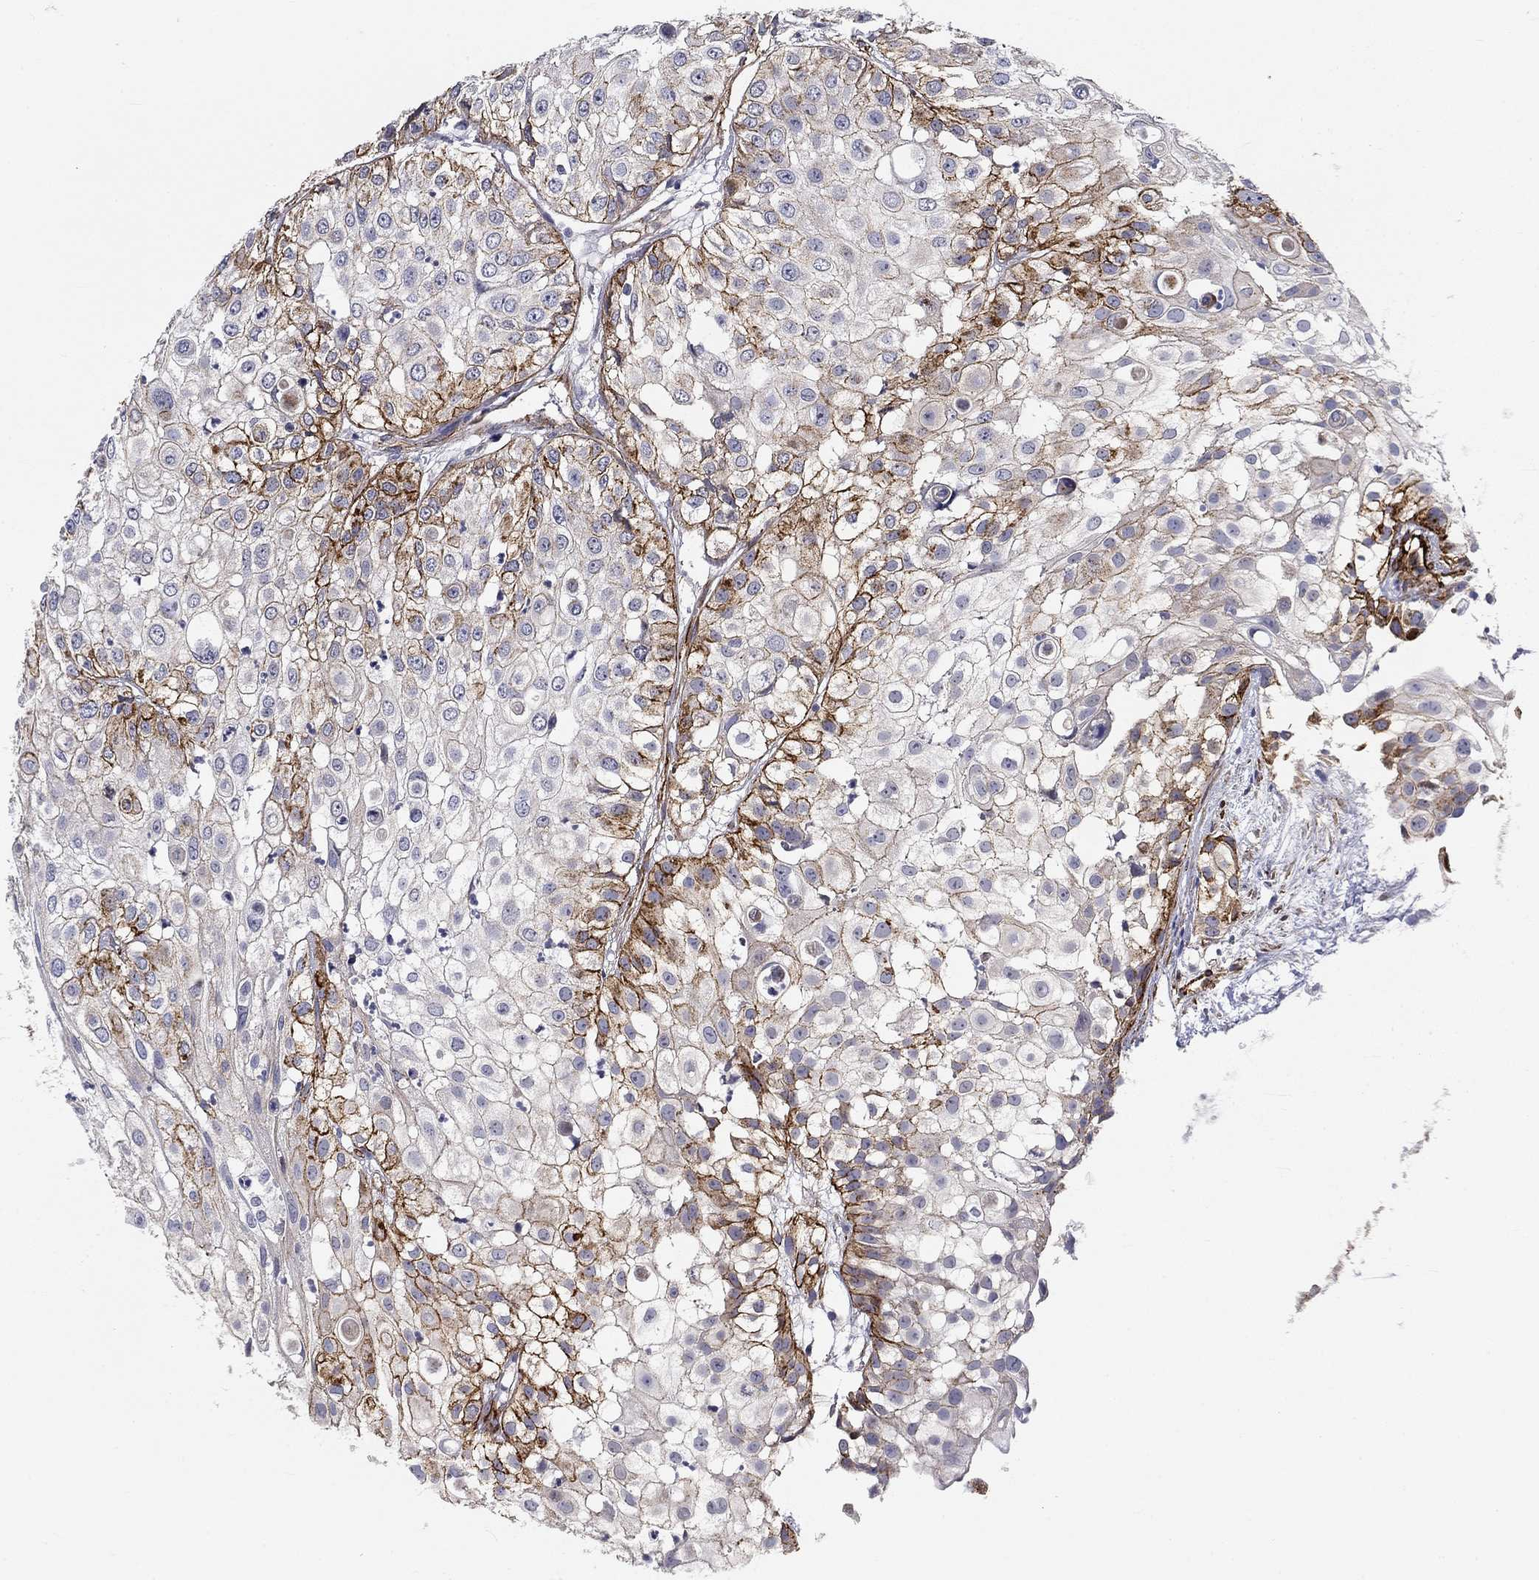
{"staining": {"intensity": "strong", "quantity": "<25%", "location": "cytoplasmic/membranous"}, "tissue": "urothelial cancer", "cell_type": "Tumor cells", "image_type": "cancer", "snomed": [{"axis": "morphology", "description": "Urothelial carcinoma, High grade"}, {"axis": "topography", "description": "Urinary bladder"}], "caption": "IHC of urothelial cancer exhibits medium levels of strong cytoplasmic/membranous expression in about <25% of tumor cells. Using DAB (brown) and hematoxylin (blue) stains, captured at high magnification using brightfield microscopy.", "gene": "SYNC", "patient": {"sex": "female", "age": 79}}